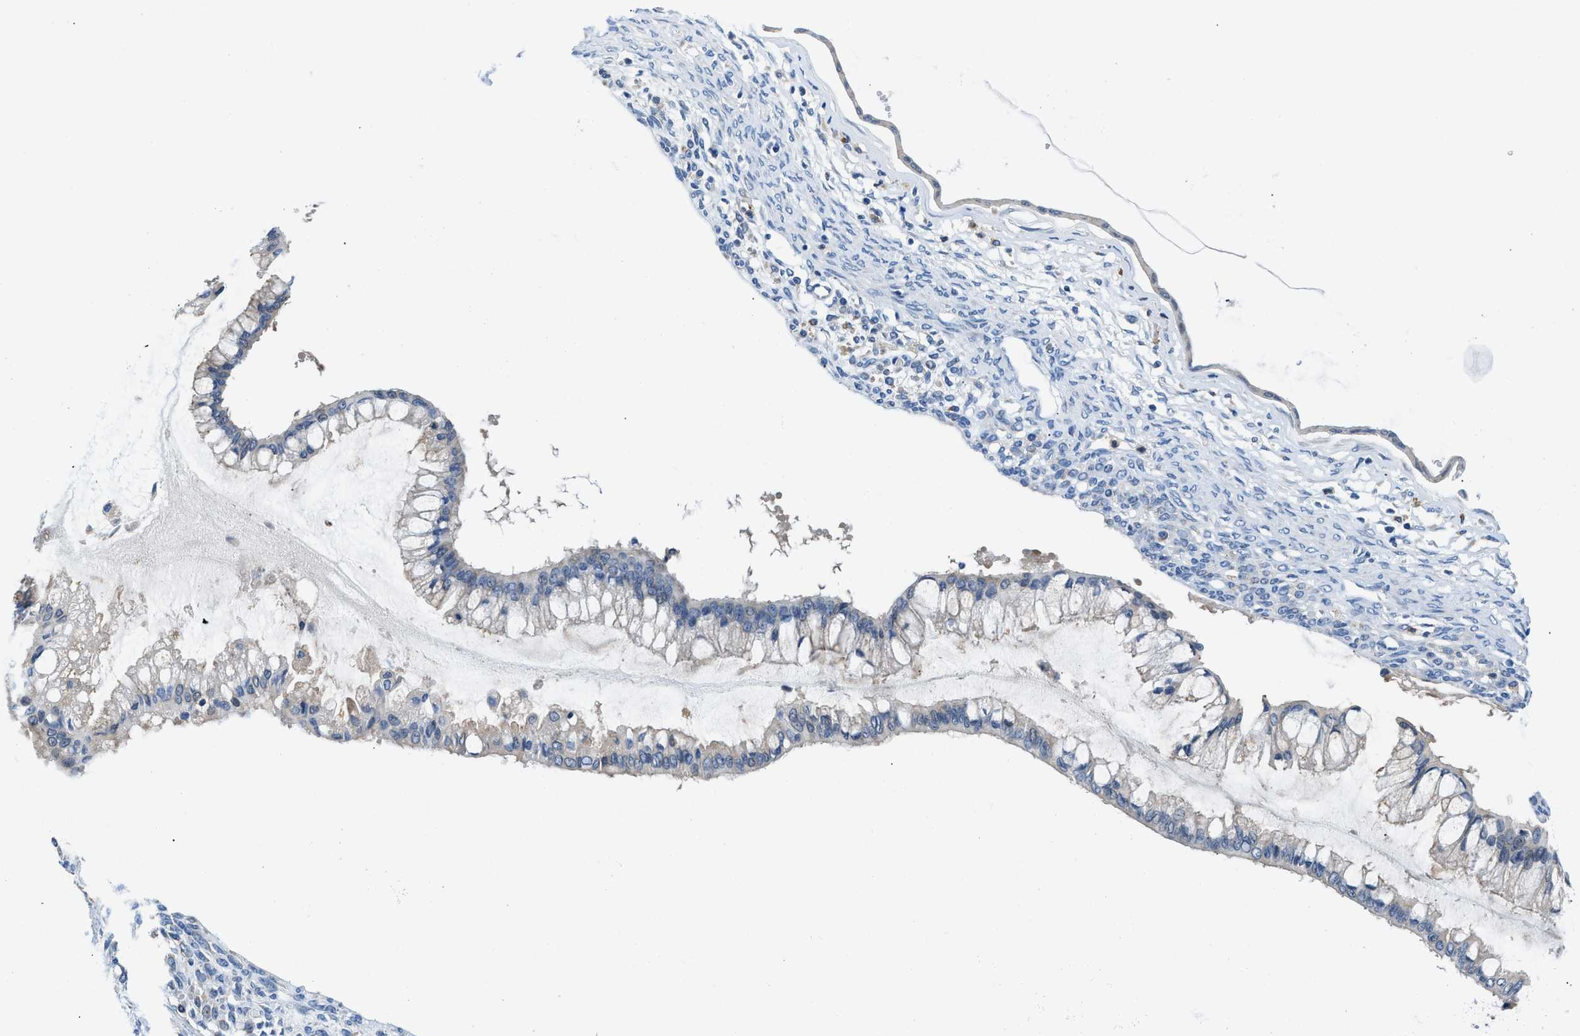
{"staining": {"intensity": "negative", "quantity": "none", "location": "none"}, "tissue": "ovarian cancer", "cell_type": "Tumor cells", "image_type": "cancer", "snomed": [{"axis": "morphology", "description": "Cystadenocarcinoma, mucinous, NOS"}, {"axis": "topography", "description": "Ovary"}], "caption": "Ovarian cancer was stained to show a protein in brown. There is no significant expression in tumor cells. (DAB (3,3'-diaminobenzidine) immunohistochemistry (IHC), high magnification).", "gene": "ADGRE3", "patient": {"sex": "female", "age": 73}}